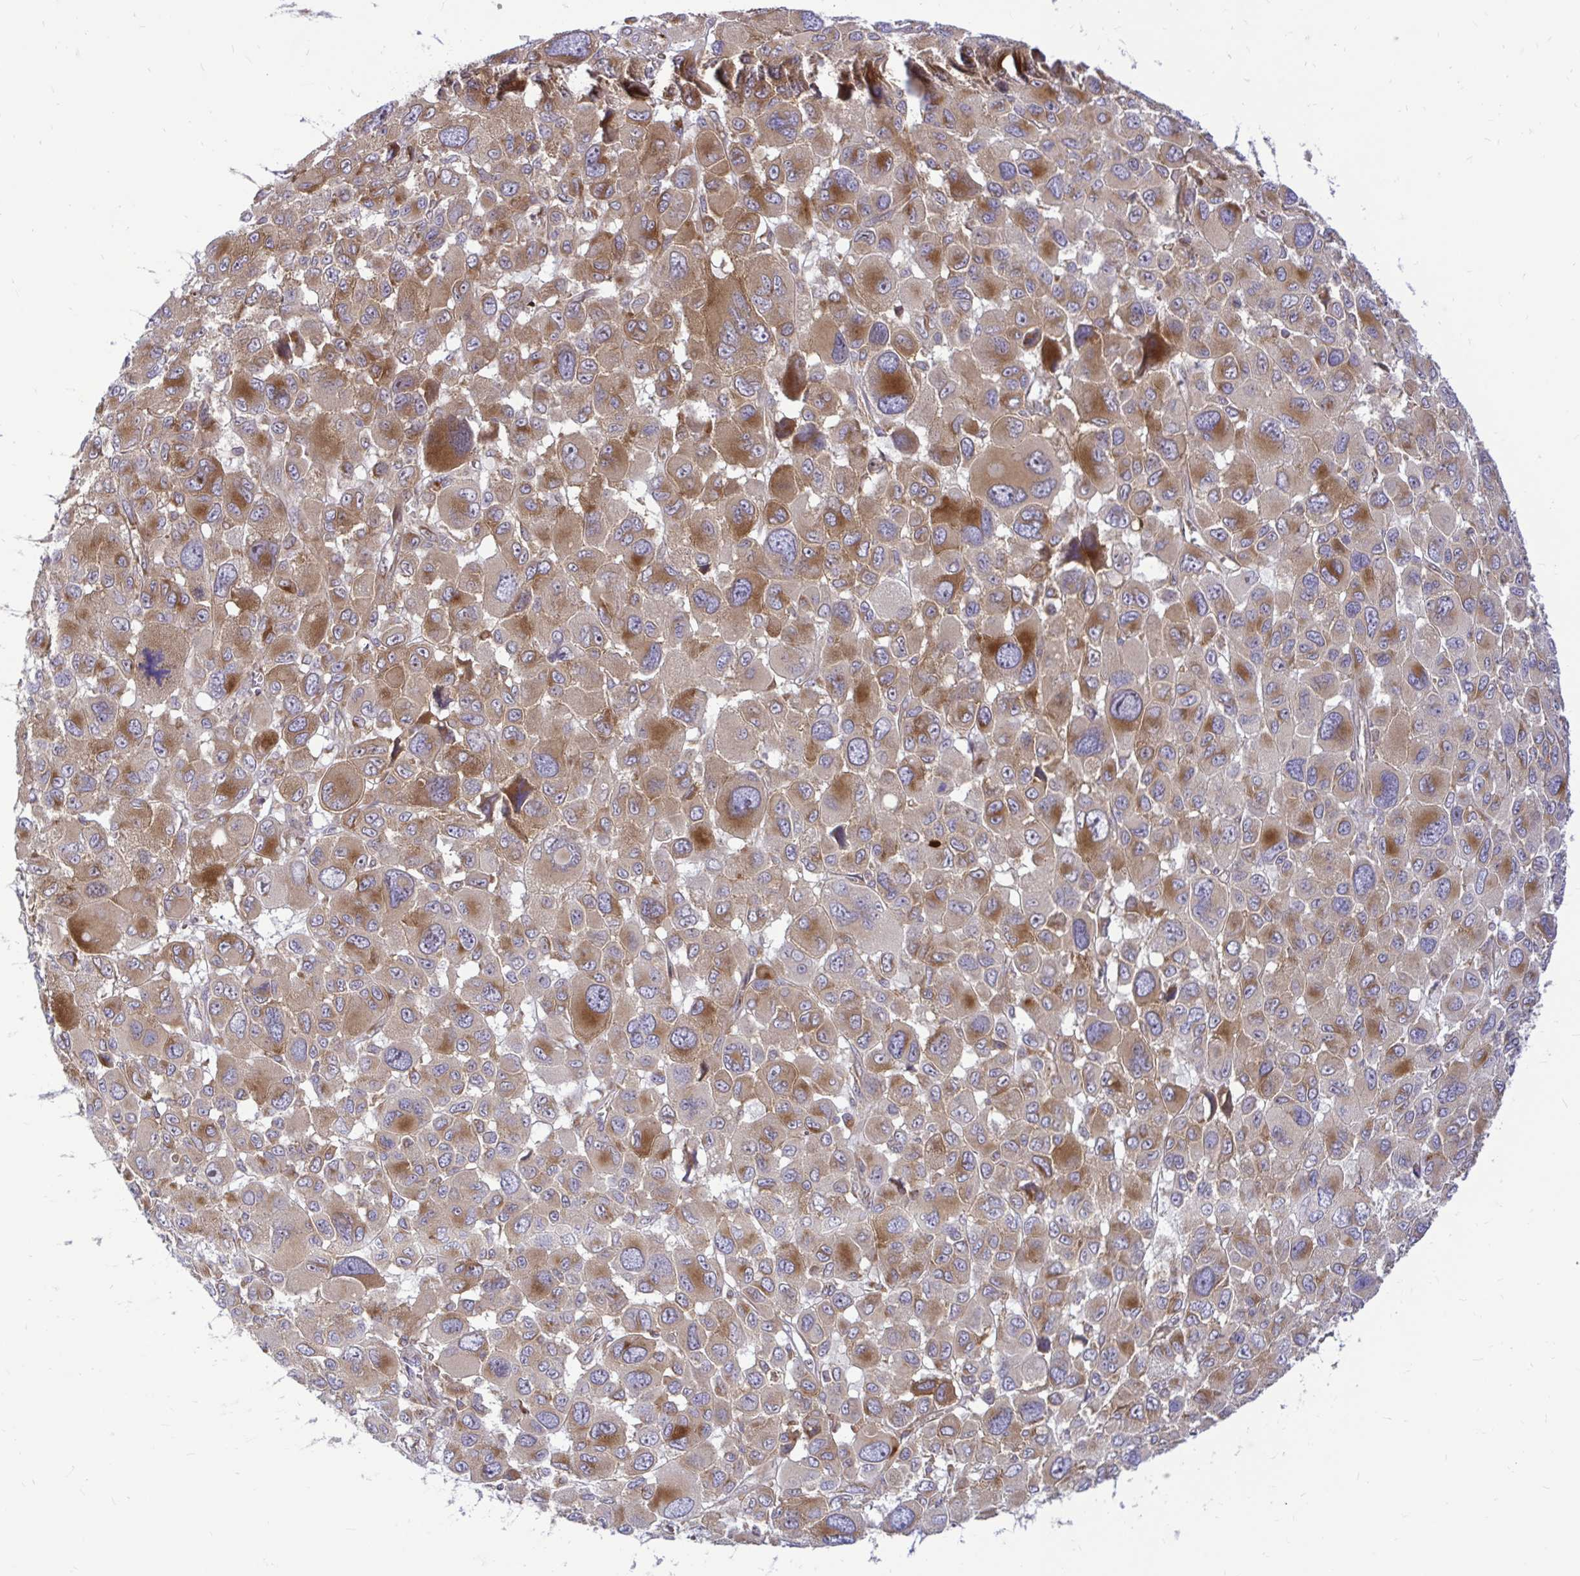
{"staining": {"intensity": "moderate", "quantity": ">75%", "location": "cytoplasmic/membranous"}, "tissue": "melanoma", "cell_type": "Tumor cells", "image_type": "cancer", "snomed": [{"axis": "morphology", "description": "Malignant melanoma, NOS"}, {"axis": "topography", "description": "Skin"}], "caption": "Melanoma stained for a protein shows moderate cytoplasmic/membranous positivity in tumor cells.", "gene": "VTI1B", "patient": {"sex": "female", "age": 66}}